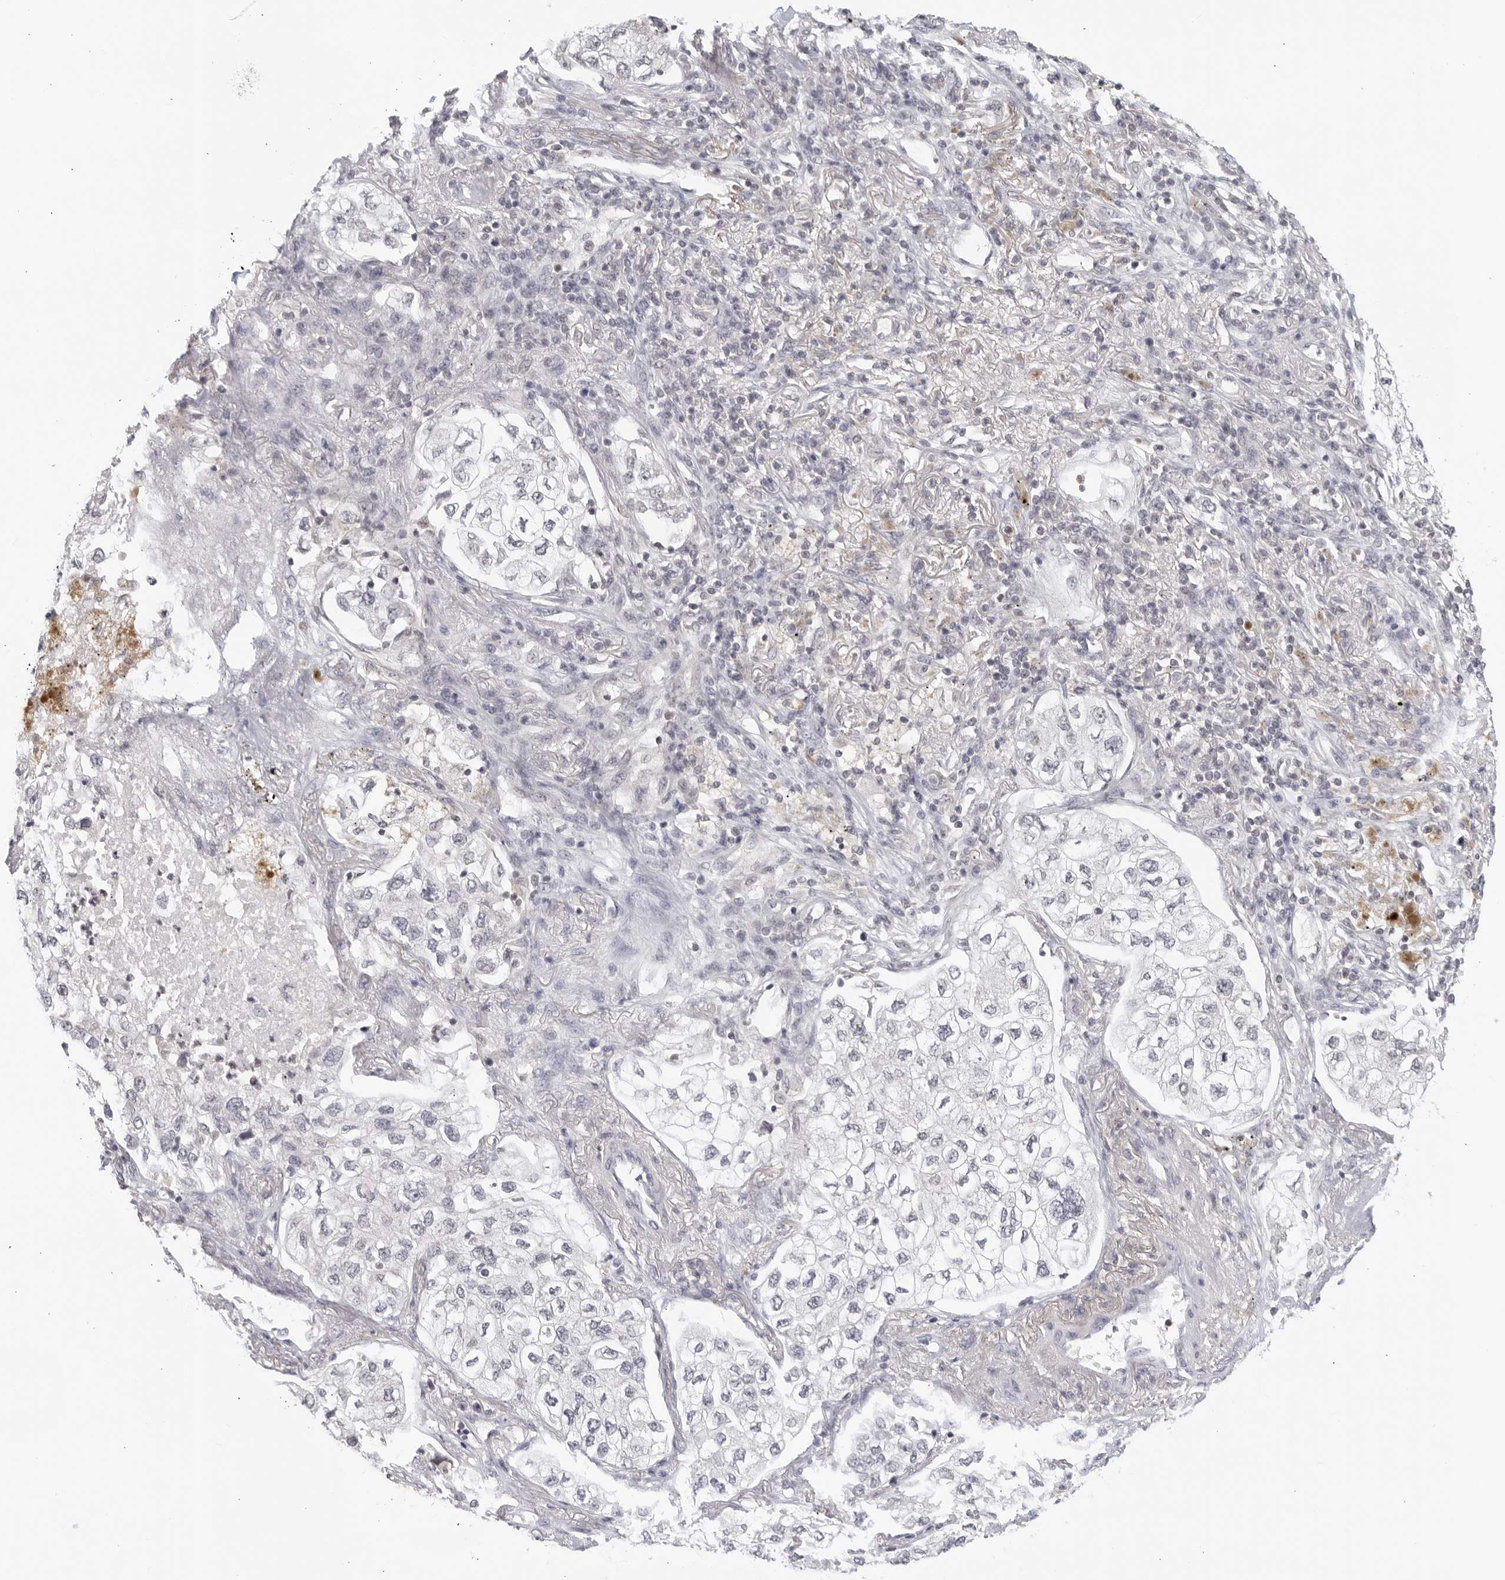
{"staining": {"intensity": "negative", "quantity": "none", "location": "none"}, "tissue": "lung cancer", "cell_type": "Tumor cells", "image_type": "cancer", "snomed": [{"axis": "morphology", "description": "Adenocarcinoma, NOS"}, {"axis": "topography", "description": "Lung"}], "caption": "Tumor cells show no significant protein staining in lung cancer (adenocarcinoma). (Stains: DAB IHC with hematoxylin counter stain, Microscopy: brightfield microscopy at high magnification).", "gene": "RAB11FIP3", "patient": {"sex": "male", "age": 63}}